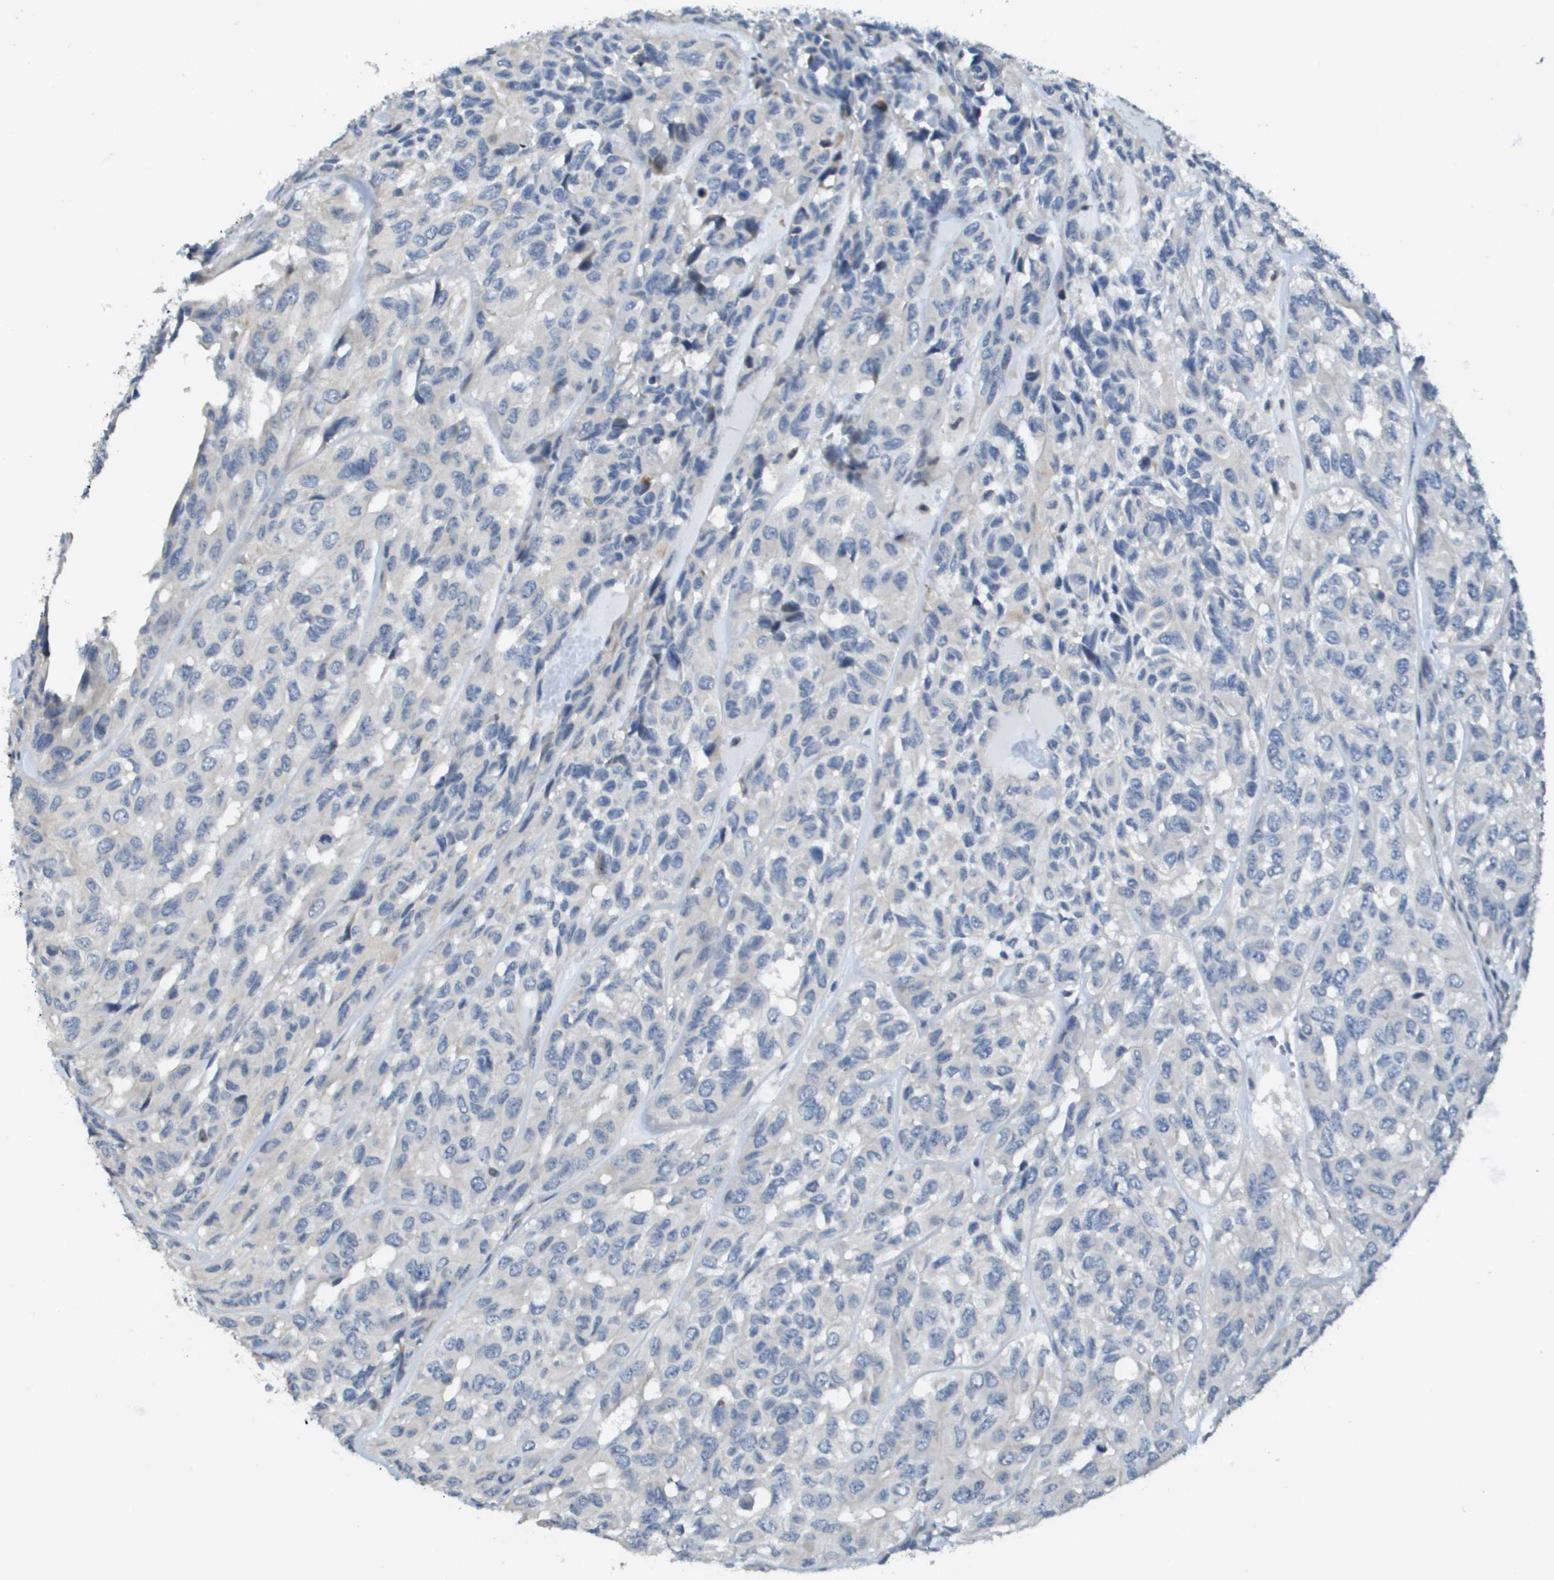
{"staining": {"intensity": "negative", "quantity": "none", "location": "none"}, "tissue": "head and neck cancer", "cell_type": "Tumor cells", "image_type": "cancer", "snomed": [{"axis": "morphology", "description": "Adenocarcinoma, NOS"}, {"axis": "topography", "description": "Salivary gland, NOS"}, {"axis": "topography", "description": "Head-Neck"}], "caption": "This is an immunohistochemistry (IHC) histopathology image of head and neck adenocarcinoma. There is no staining in tumor cells.", "gene": "SCN4B", "patient": {"sex": "female", "age": 76}}